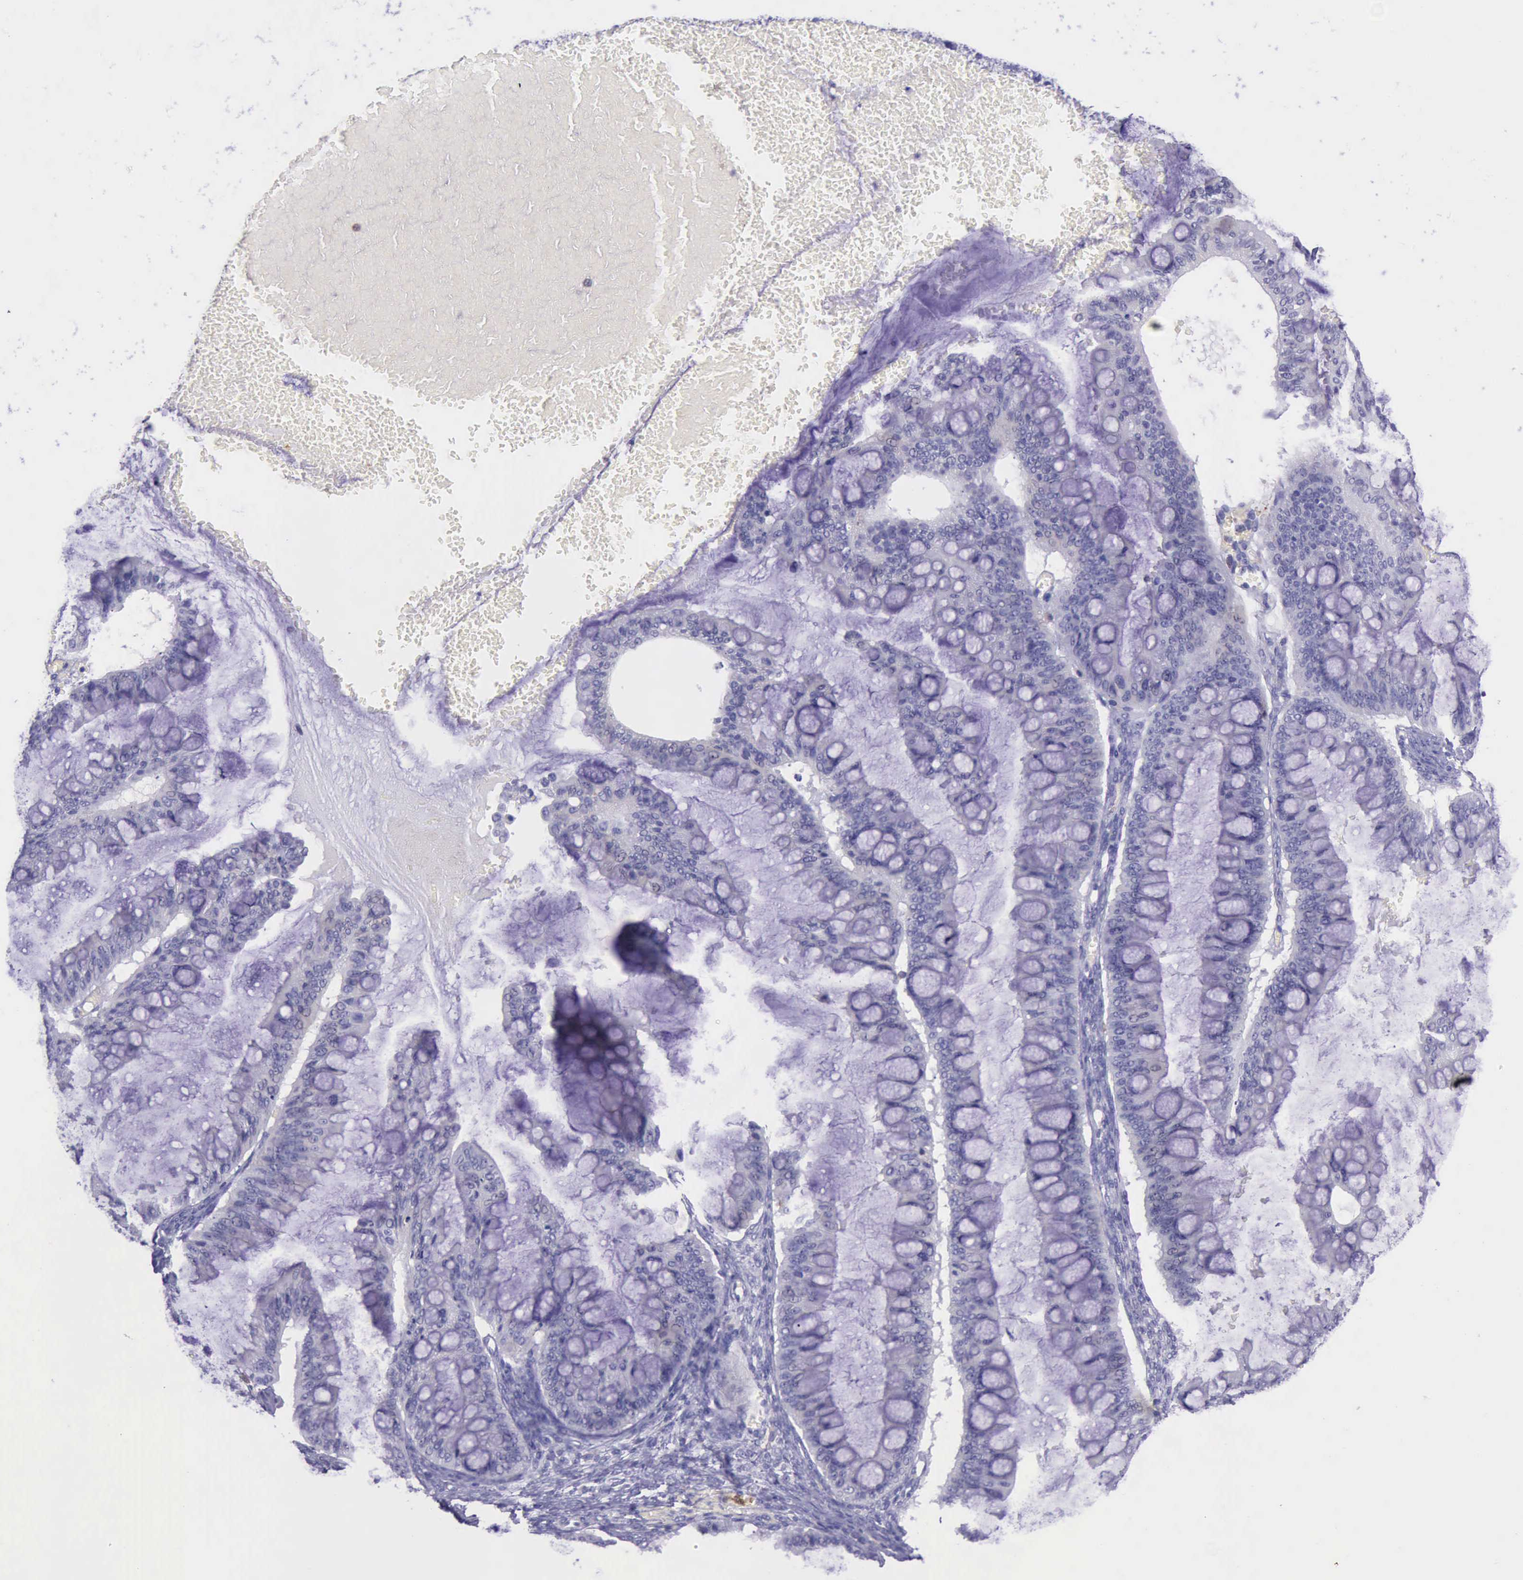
{"staining": {"intensity": "negative", "quantity": "none", "location": "none"}, "tissue": "ovarian cancer", "cell_type": "Tumor cells", "image_type": "cancer", "snomed": [{"axis": "morphology", "description": "Cystadenocarcinoma, mucinous, NOS"}, {"axis": "topography", "description": "Ovary"}], "caption": "This is a image of immunohistochemistry (IHC) staining of ovarian cancer, which shows no expression in tumor cells. (Brightfield microscopy of DAB immunohistochemistry at high magnification).", "gene": "BTK", "patient": {"sex": "female", "age": 73}}